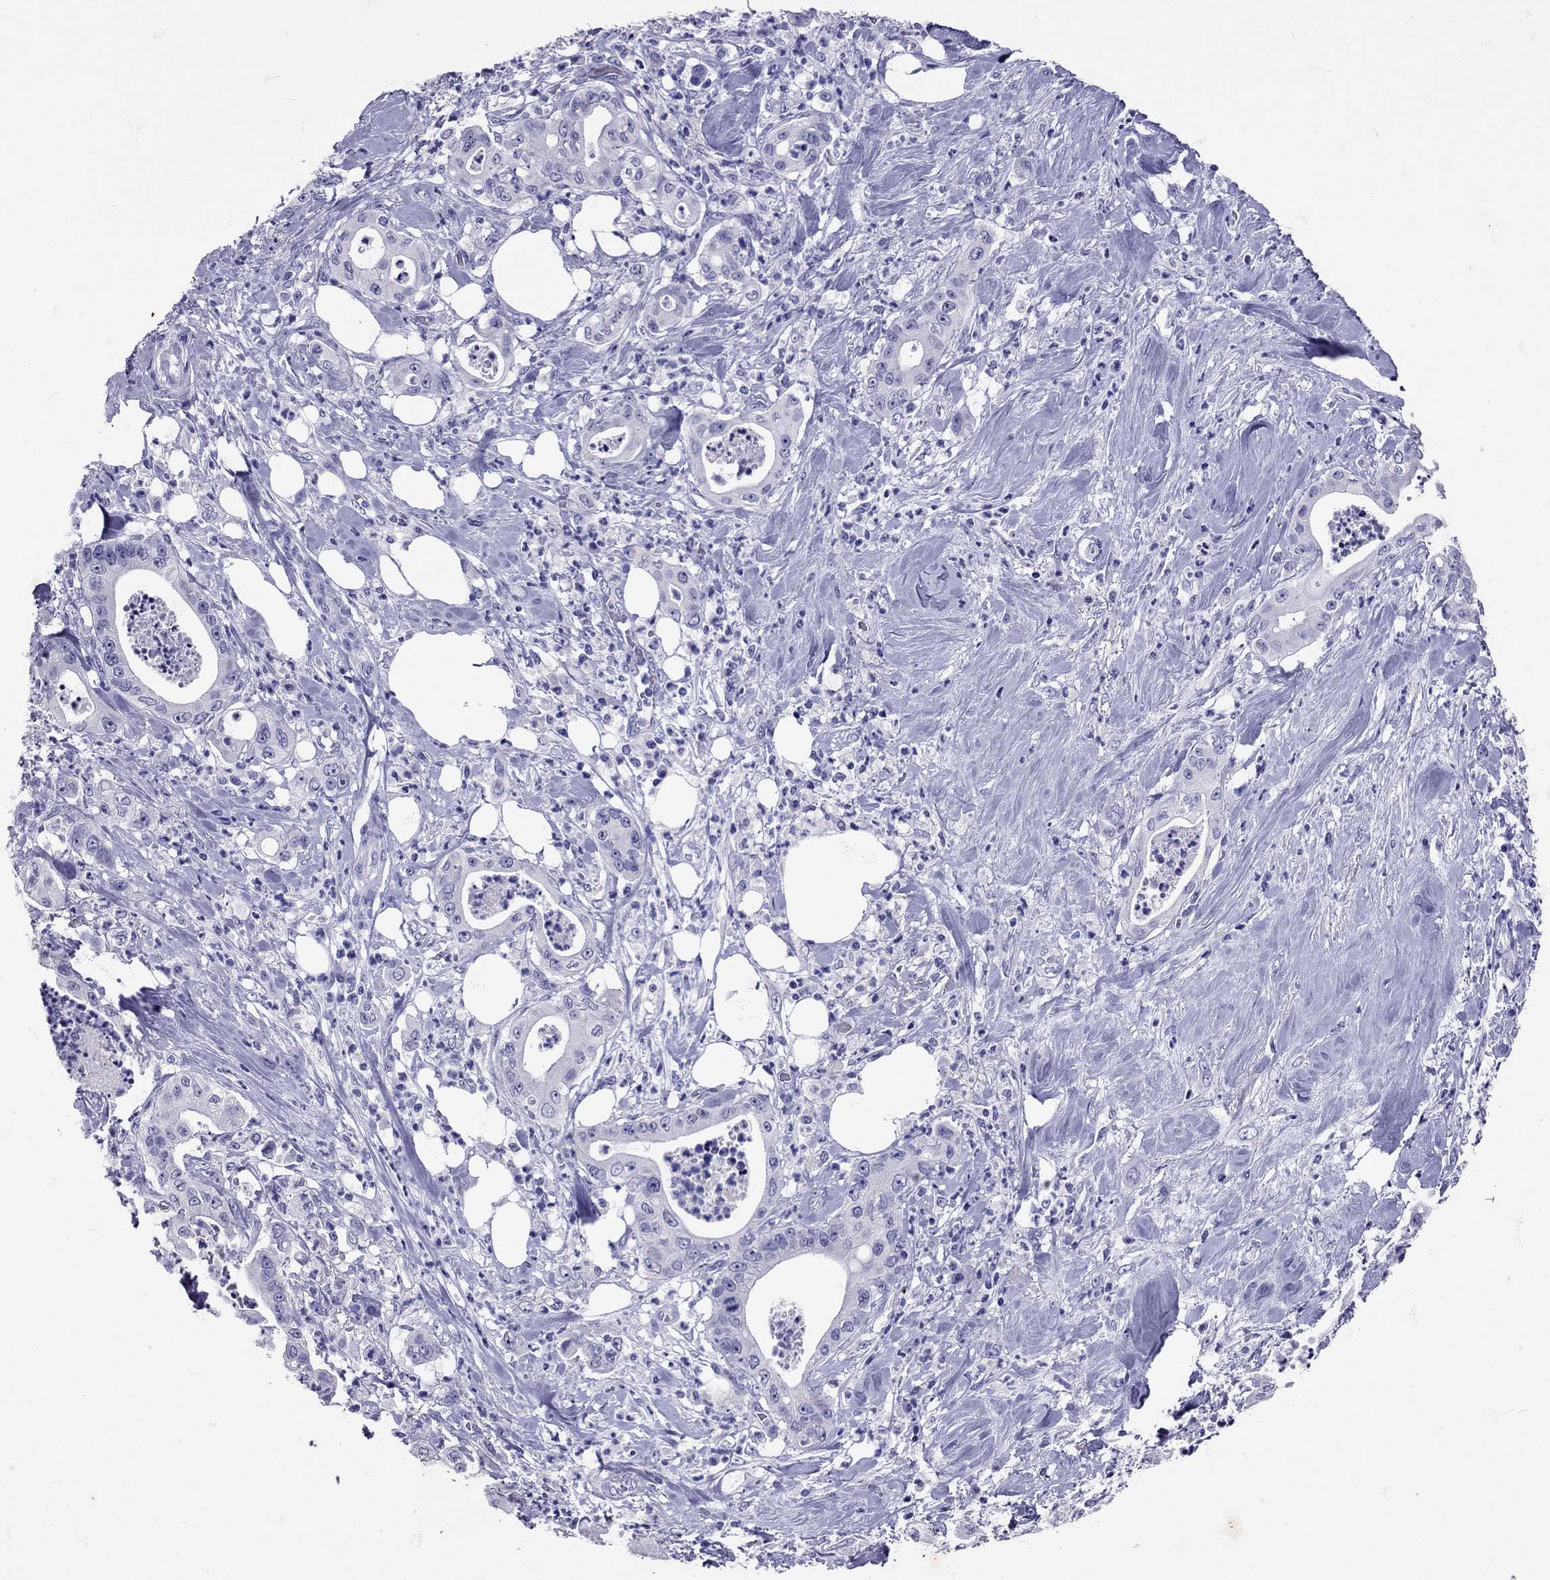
{"staining": {"intensity": "negative", "quantity": "none", "location": "none"}, "tissue": "pancreatic cancer", "cell_type": "Tumor cells", "image_type": "cancer", "snomed": [{"axis": "morphology", "description": "Adenocarcinoma, NOS"}, {"axis": "topography", "description": "Pancreas"}], "caption": "DAB (3,3'-diaminobenzidine) immunohistochemical staining of human pancreatic cancer reveals no significant expression in tumor cells.", "gene": "AVP", "patient": {"sex": "male", "age": 71}}